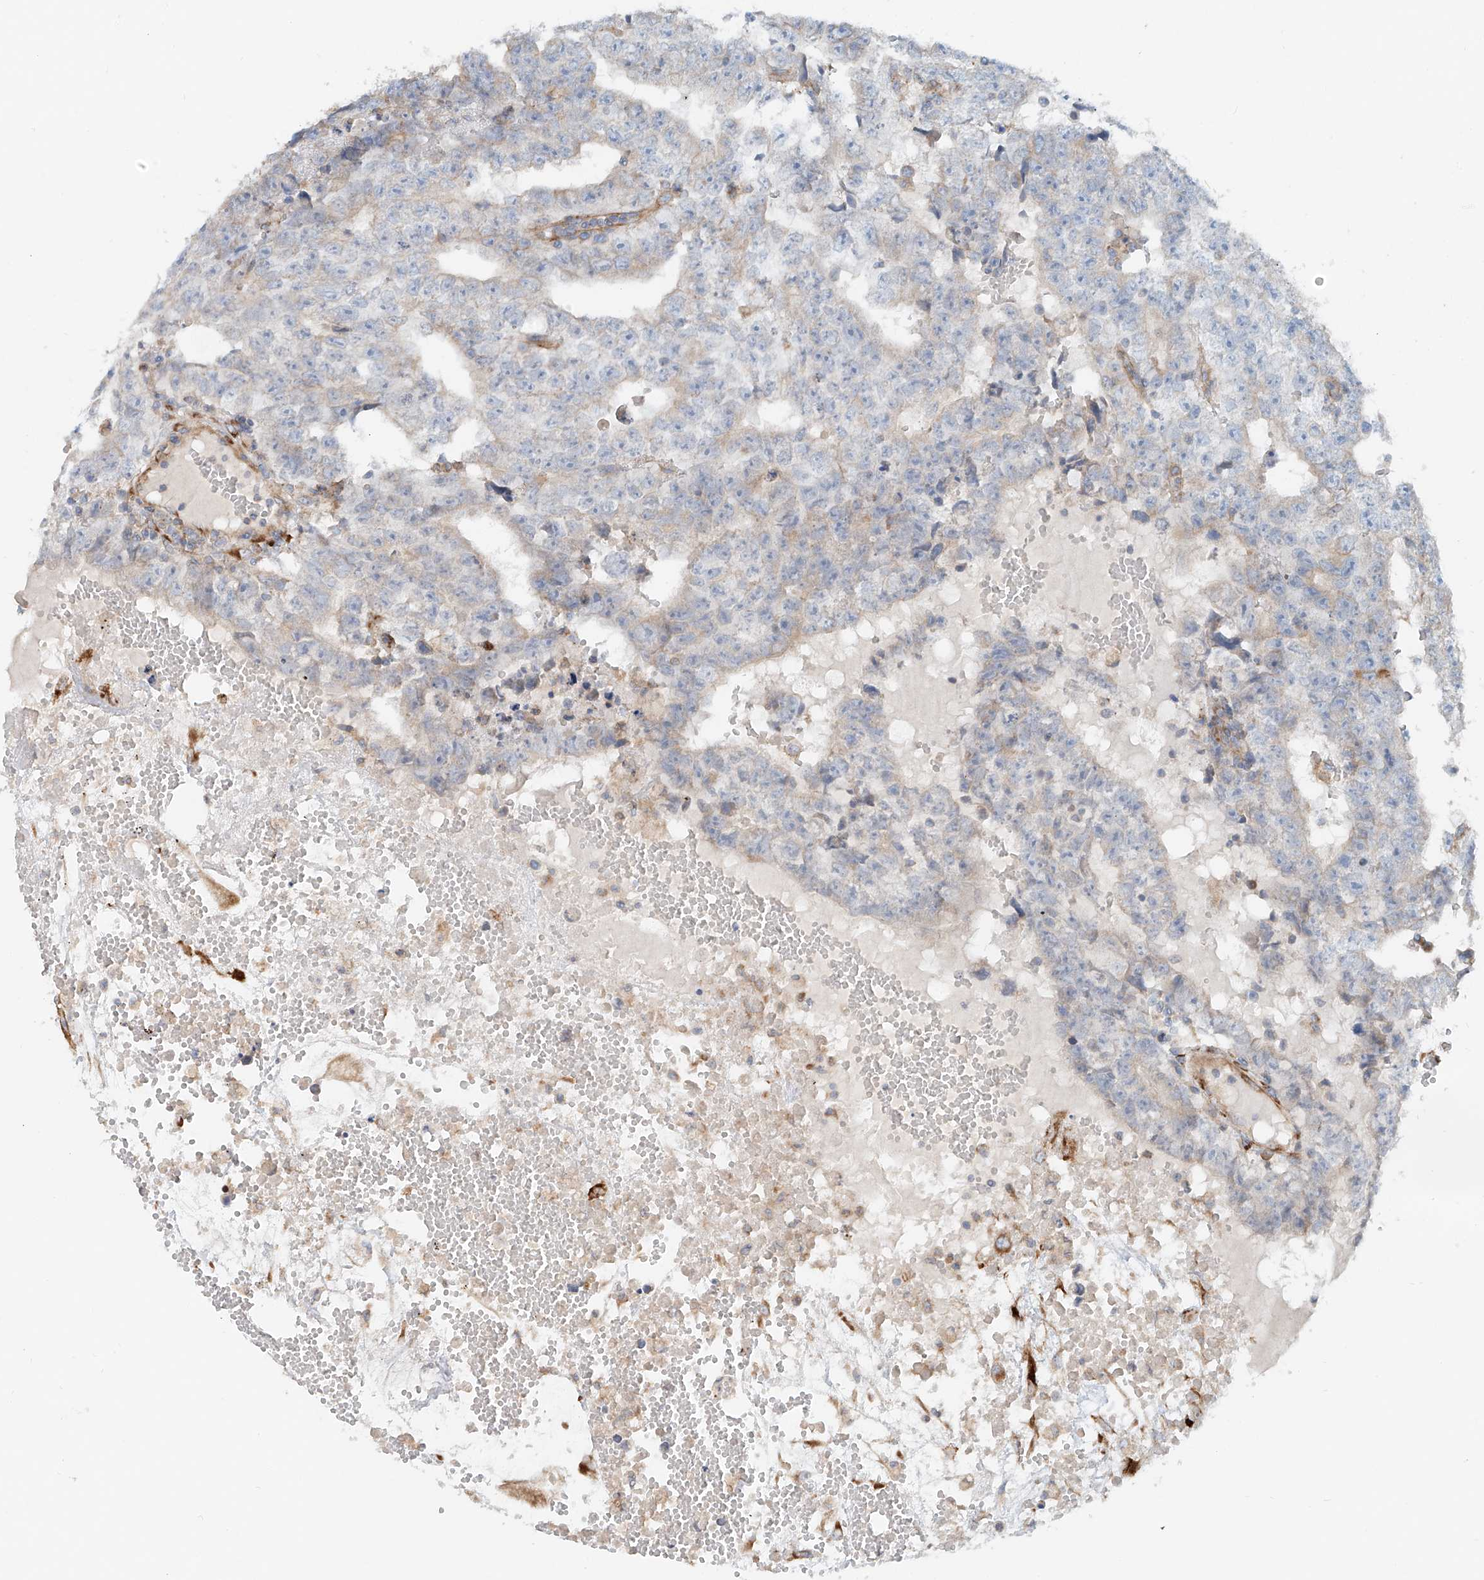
{"staining": {"intensity": "moderate", "quantity": "<25%", "location": "cytoplasmic/membranous"}, "tissue": "testis cancer", "cell_type": "Tumor cells", "image_type": "cancer", "snomed": [{"axis": "morphology", "description": "Carcinoma, Embryonal, NOS"}, {"axis": "topography", "description": "Testis"}], "caption": "Protein expression analysis of testis embryonal carcinoma demonstrates moderate cytoplasmic/membranous expression in approximately <25% of tumor cells.", "gene": "SNAP29", "patient": {"sex": "male", "age": 25}}